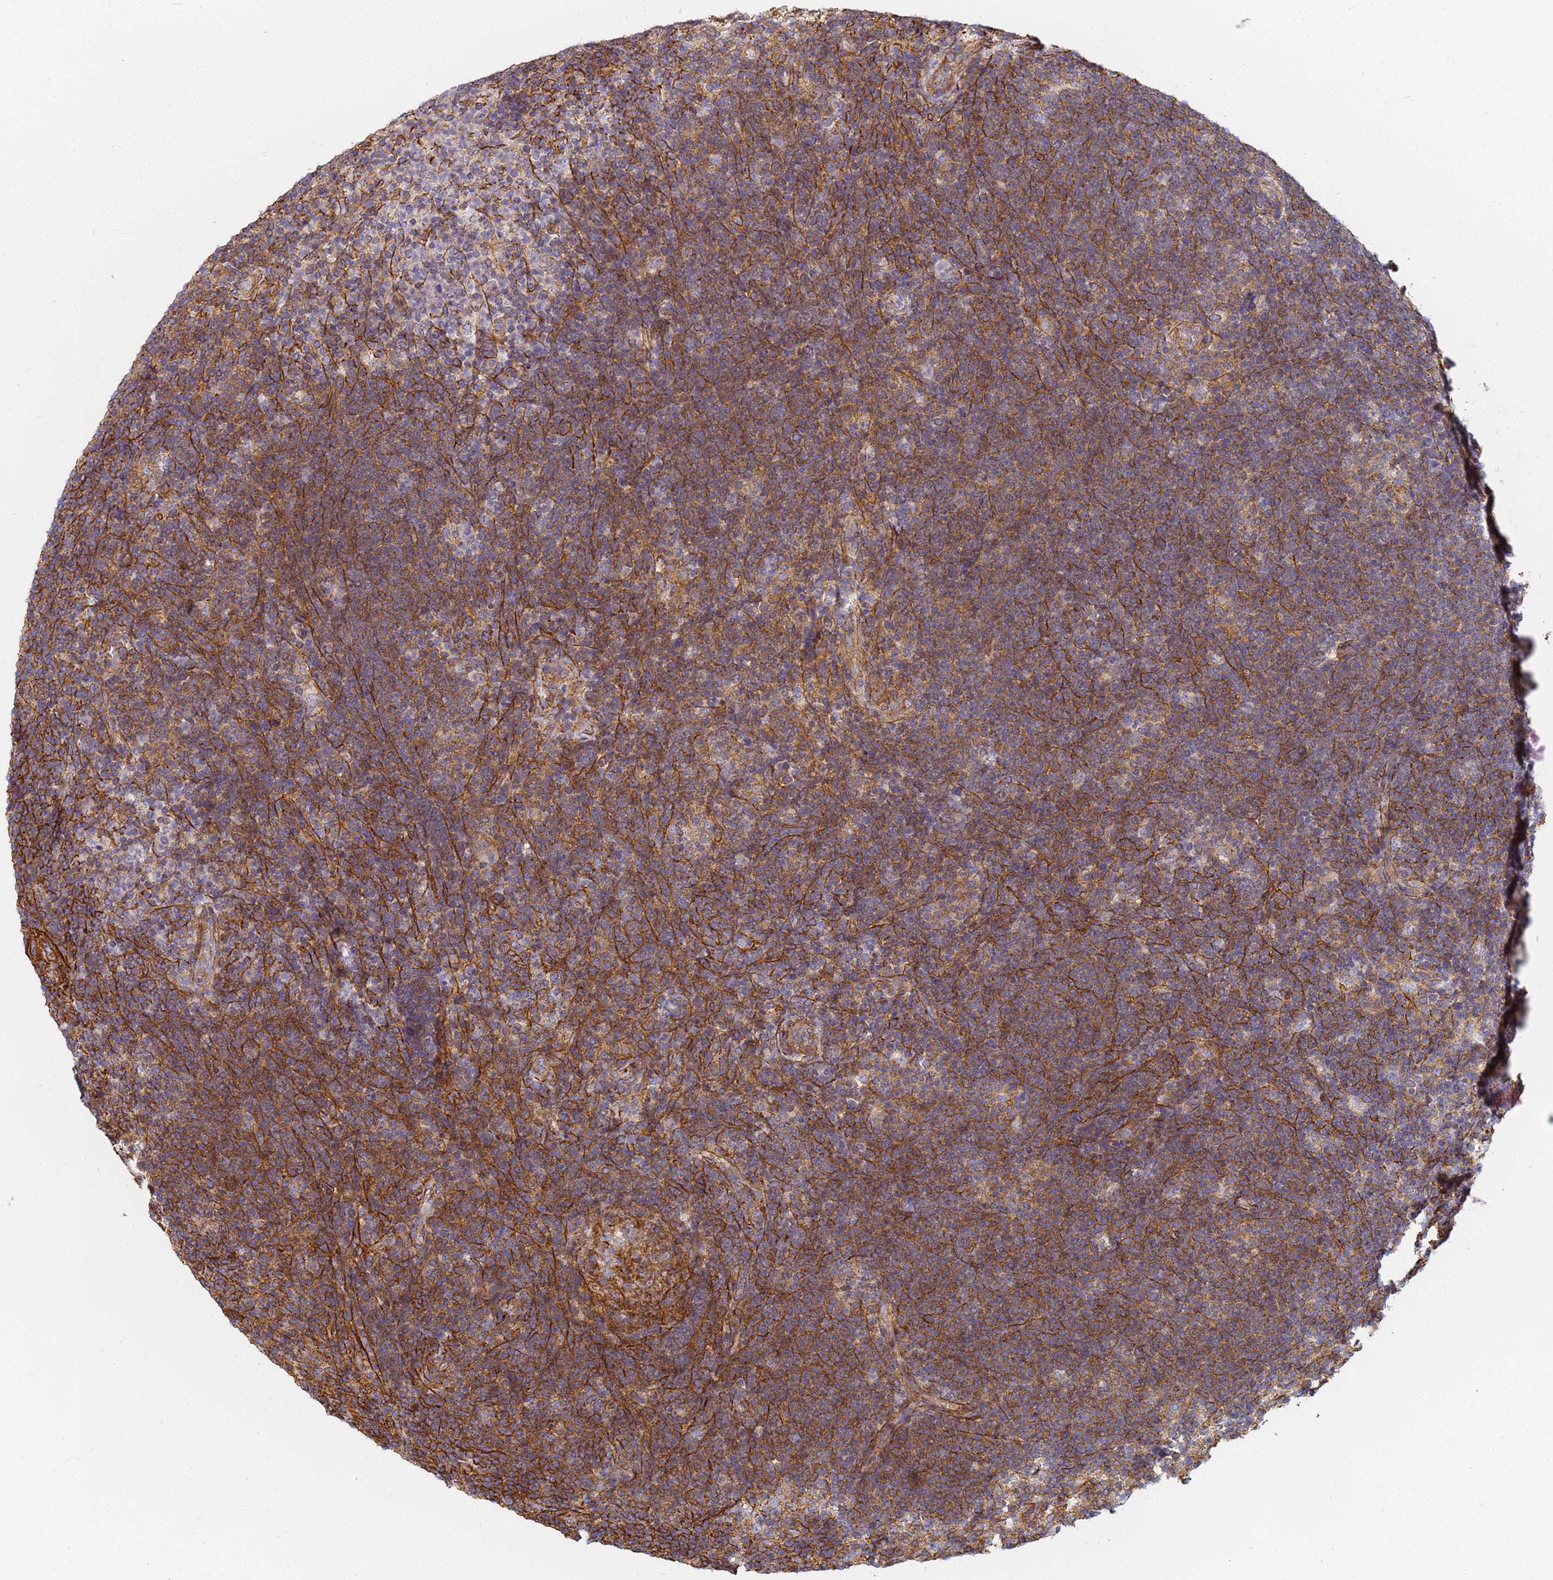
{"staining": {"intensity": "moderate", "quantity": "25%-75%", "location": "cytoplasmic/membranous"}, "tissue": "lymphoma", "cell_type": "Tumor cells", "image_type": "cancer", "snomed": [{"axis": "morphology", "description": "Hodgkin's disease, NOS"}, {"axis": "topography", "description": "Lymph node"}], "caption": "IHC histopathology image of neoplastic tissue: human Hodgkin's disease stained using IHC exhibits medium levels of moderate protein expression localized specifically in the cytoplasmic/membranous of tumor cells, appearing as a cytoplasmic/membranous brown color.", "gene": "TPM1", "patient": {"sex": "female", "age": 57}}